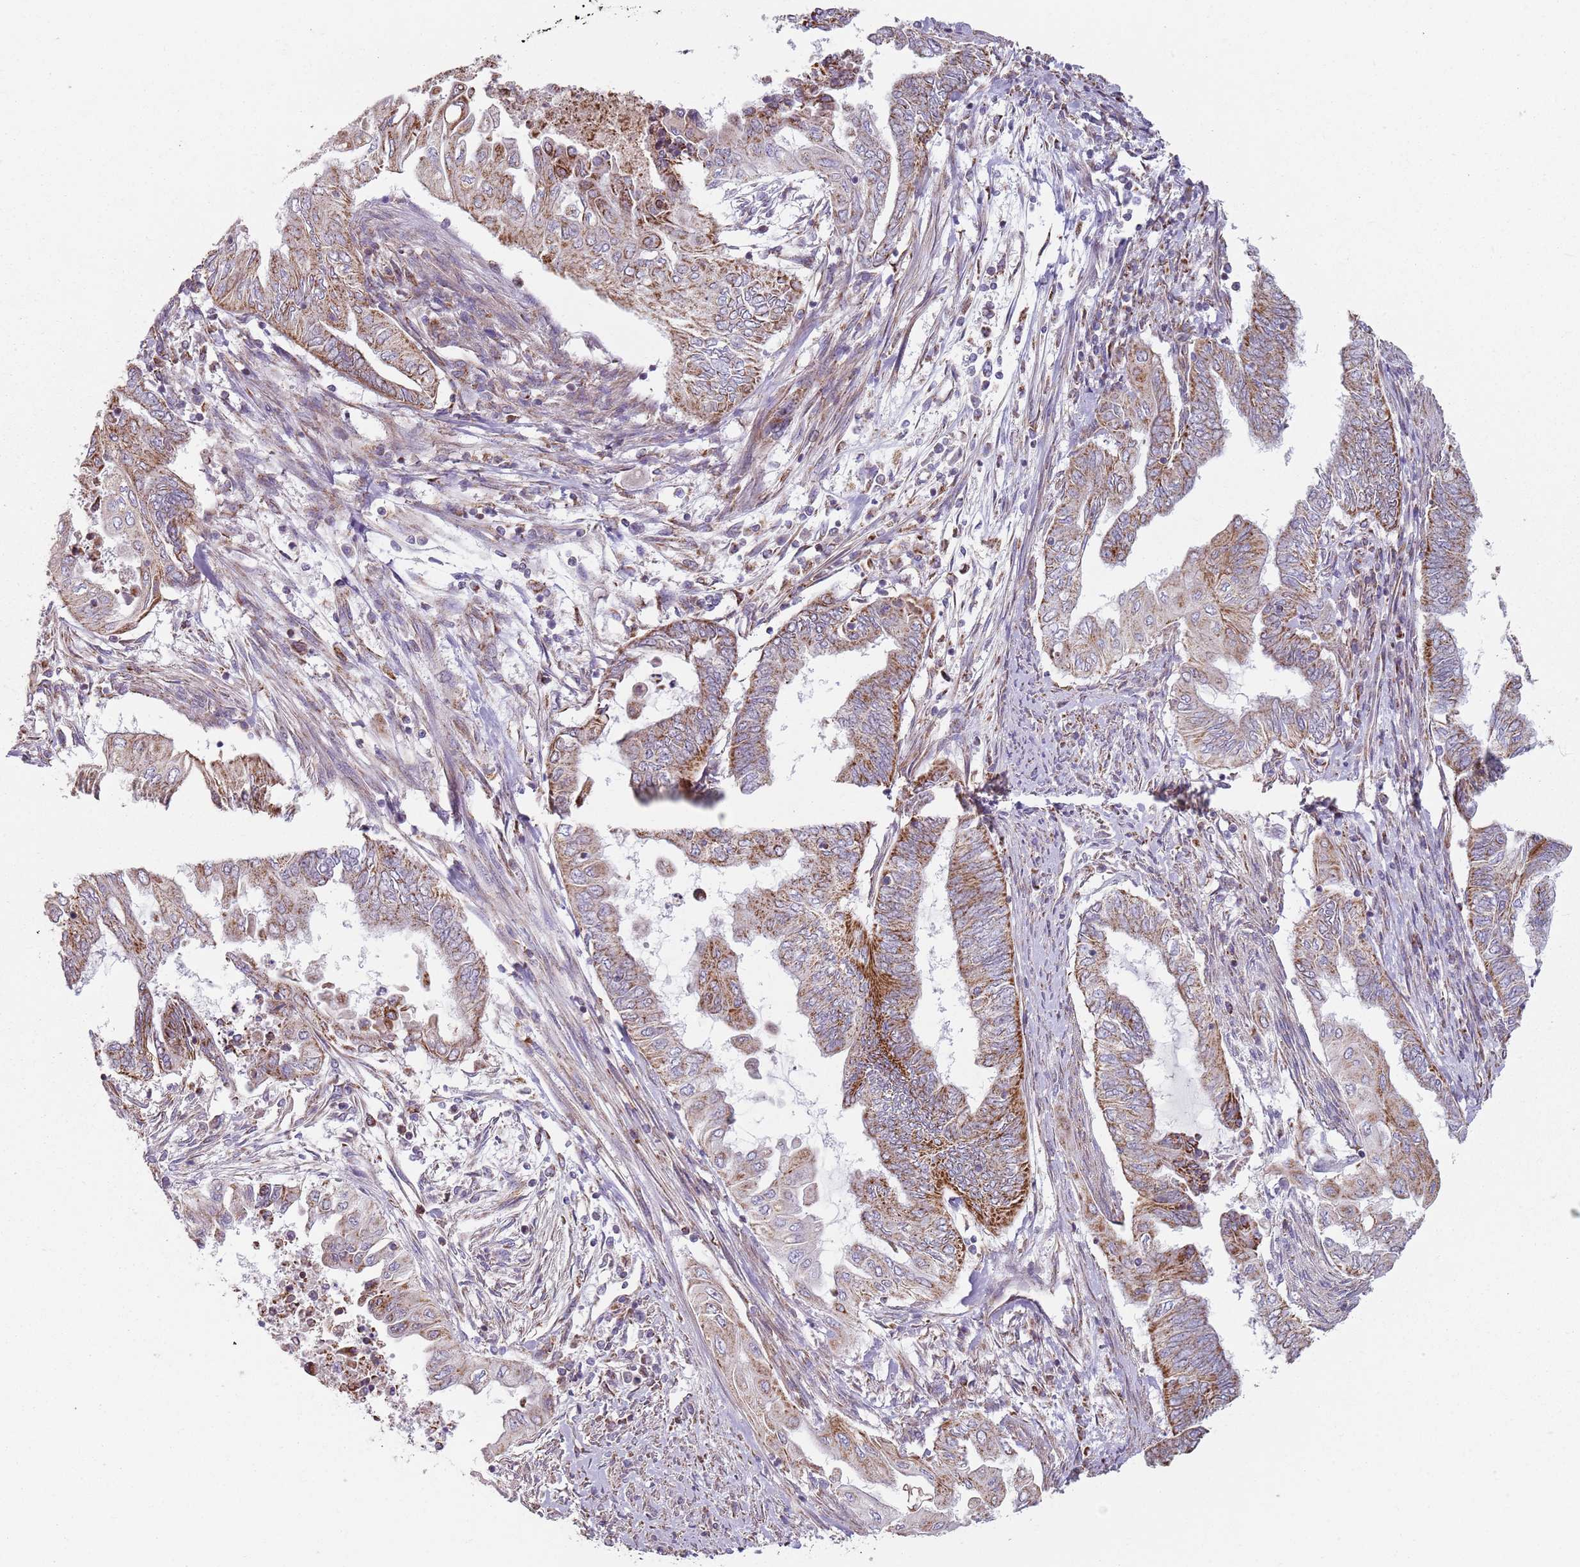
{"staining": {"intensity": "moderate", "quantity": ">75%", "location": "cytoplasmic/membranous"}, "tissue": "endometrial cancer", "cell_type": "Tumor cells", "image_type": "cancer", "snomed": [{"axis": "morphology", "description": "Adenocarcinoma, NOS"}, {"axis": "topography", "description": "Uterus"}, {"axis": "topography", "description": "Endometrium"}], "caption": "Immunohistochemical staining of human endometrial adenocarcinoma exhibits medium levels of moderate cytoplasmic/membranous expression in about >75% of tumor cells.", "gene": "GAS8", "patient": {"sex": "female", "age": 70}}